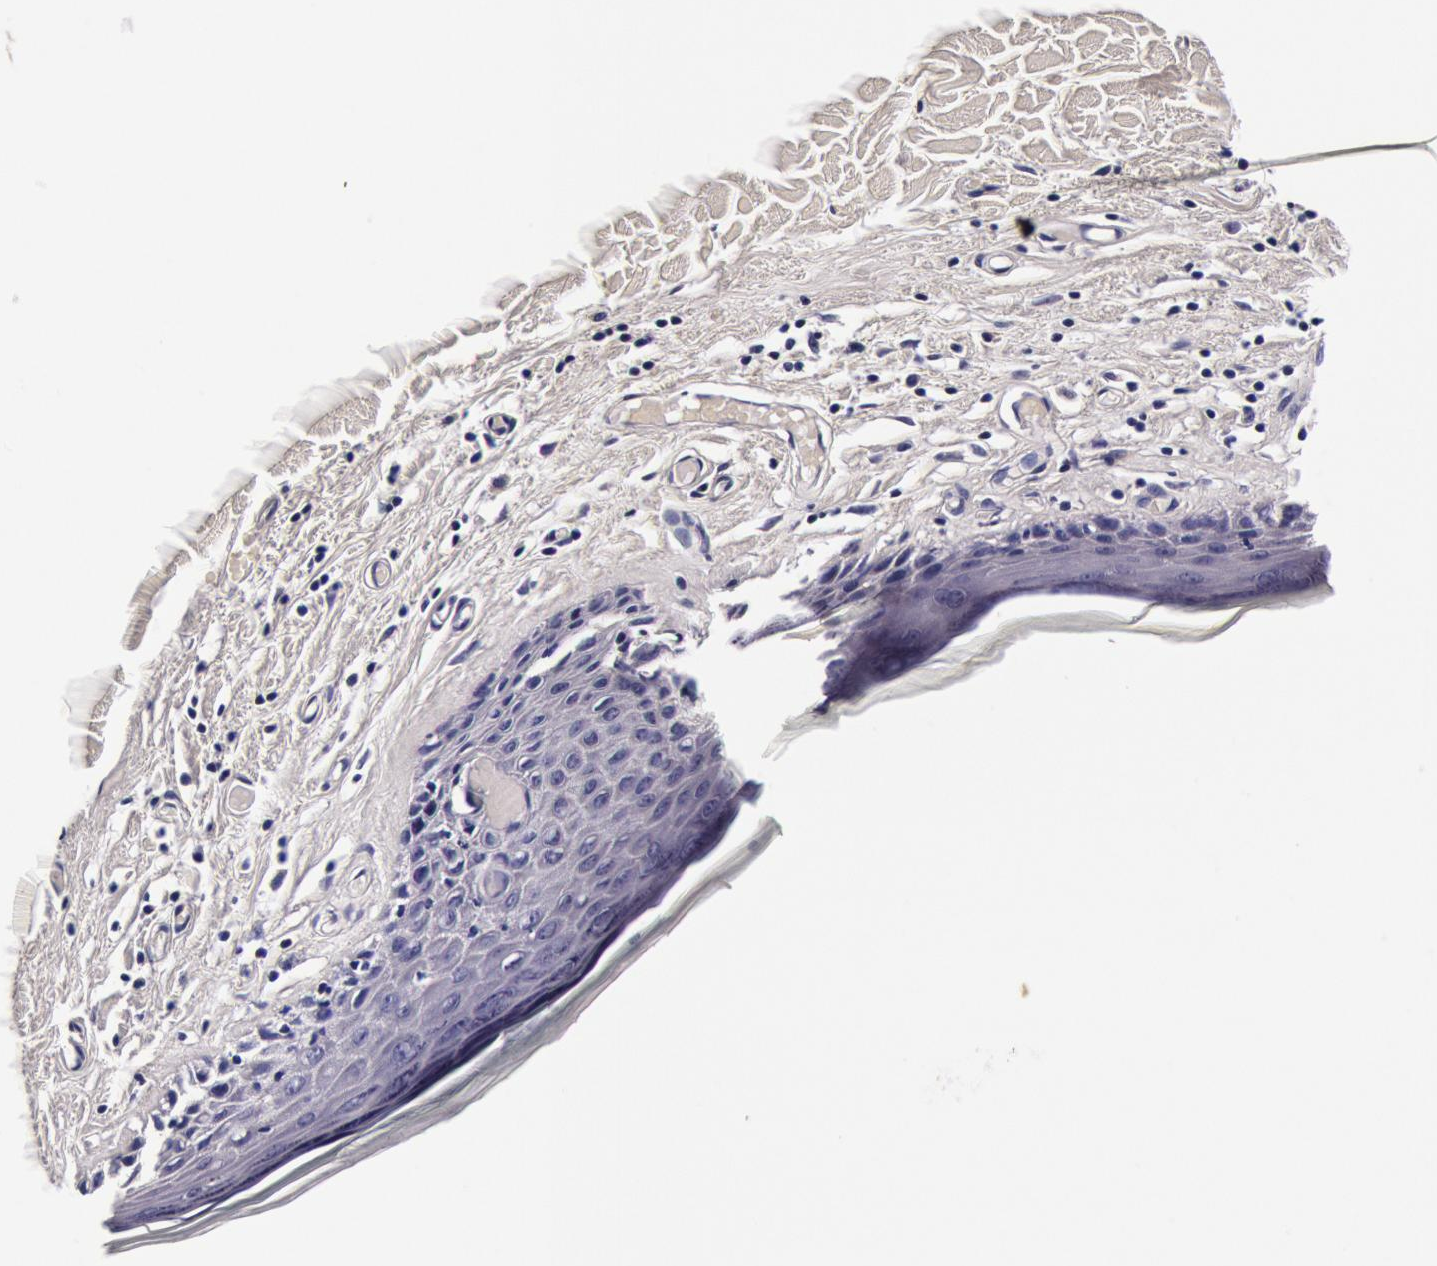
{"staining": {"intensity": "negative", "quantity": "none", "location": "none"}, "tissue": "skin", "cell_type": "Epidermal cells", "image_type": "normal", "snomed": [{"axis": "morphology", "description": "Normal tissue, NOS"}, {"axis": "topography", "description": "Vascular tissue"}, {"axis": "topography", "description": "Vulva"}, {"axis": "topography", "description": "Peripheral nerve tissue"}], "caption": "The photomicrograph reveals no staining of epidermal cells in benign skin.", "gene": "CCDC22", "patient": {"sex": "female", "age": 86}}